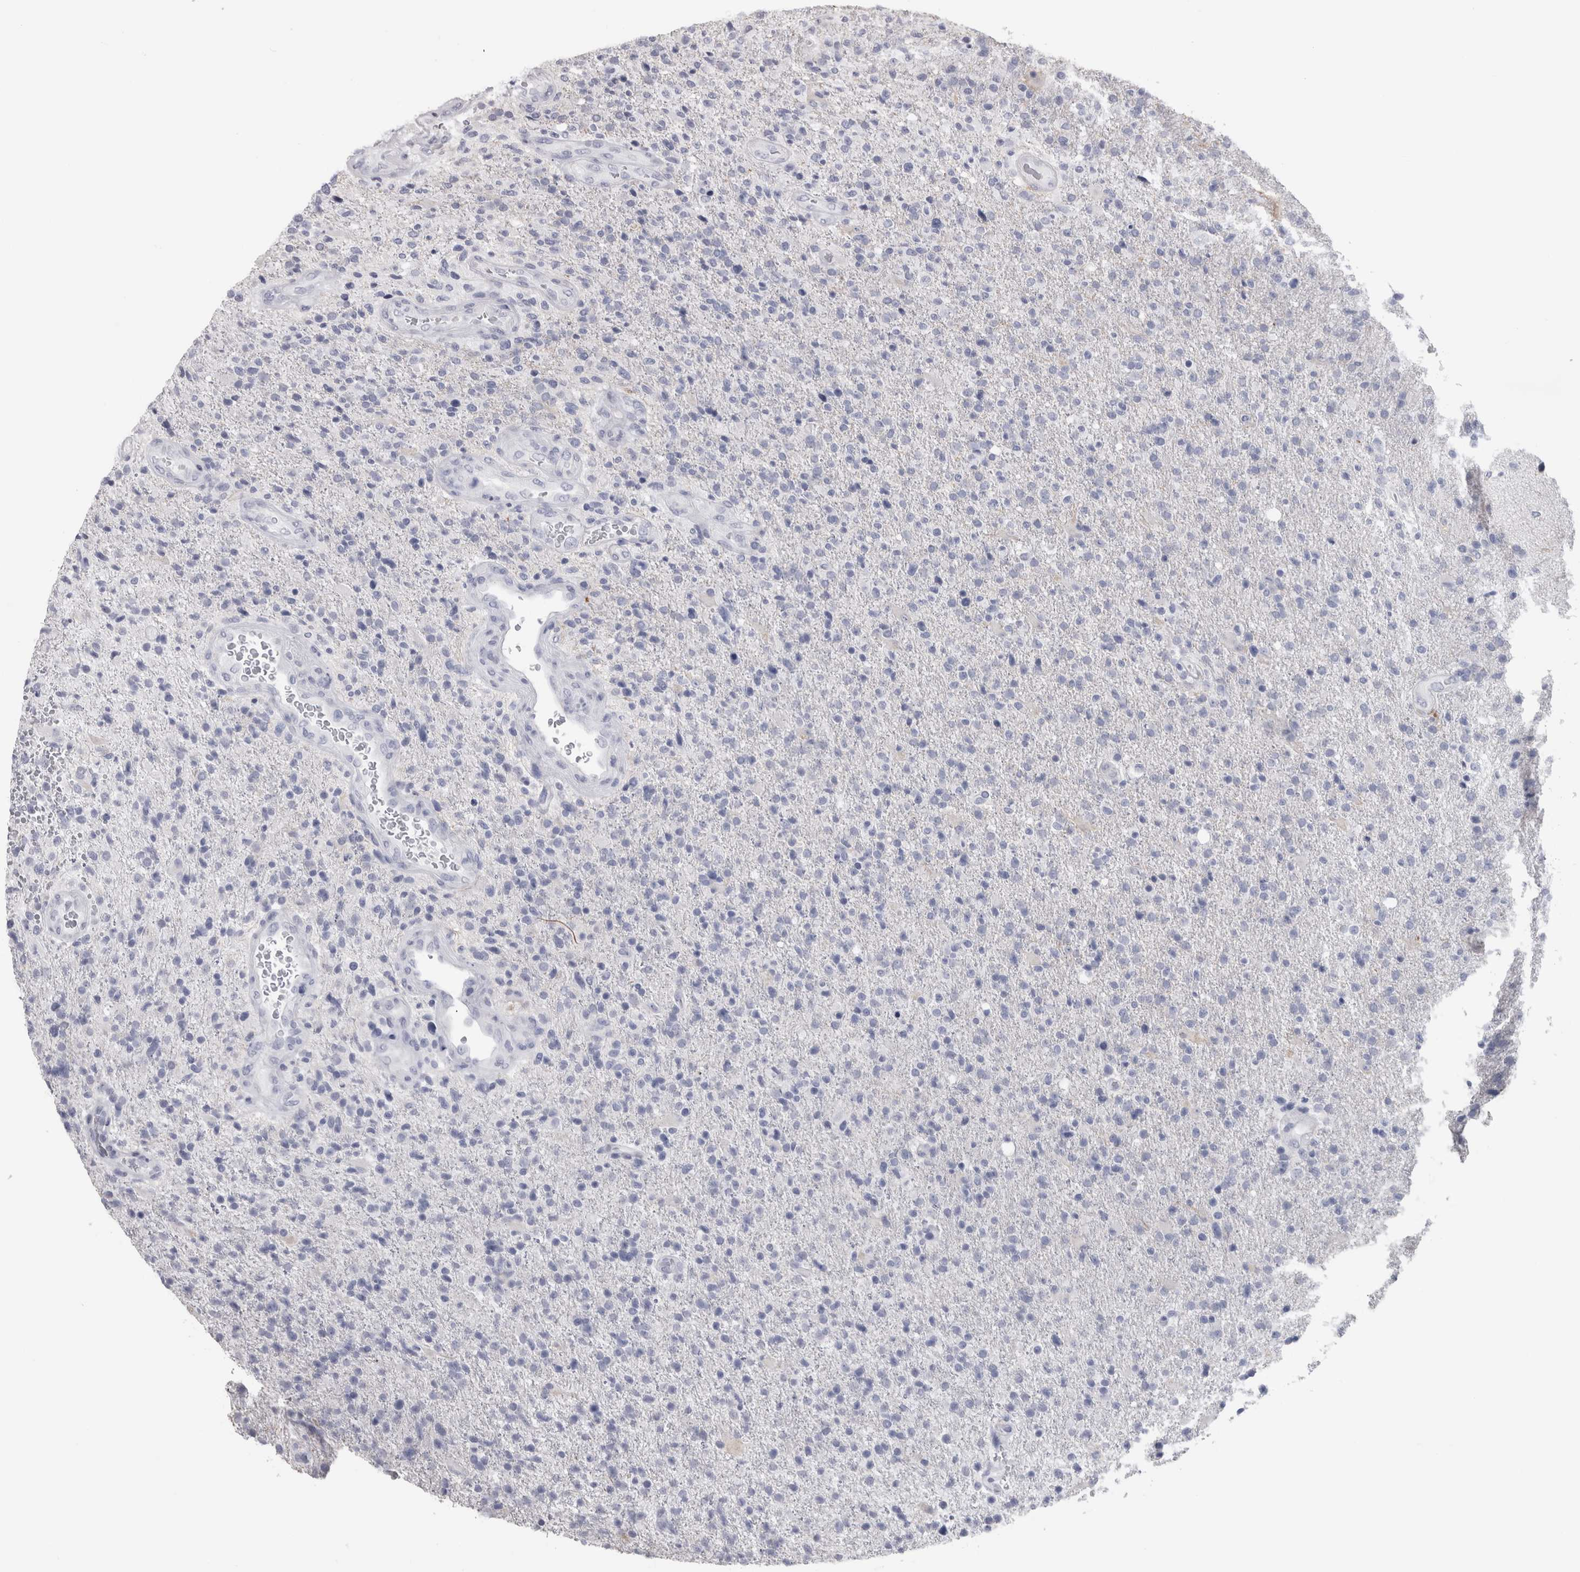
{"staining": {"intensity": "negative", "quantity": "none", "location": "none"}, "tissue": "glioma", "cell_type": "Tumor cells", "image_type": "cancer", "snomed": [{"axis": "morphology", "description": "Glioma, malignant, High grade"}, {"axis": "topography", "description": "Brain"}], "caption": "Tumor cells show no significant expression in malignant high-grade glioma.", "gene": "PTH", "patient": {"sex": "male", "age": 72}}